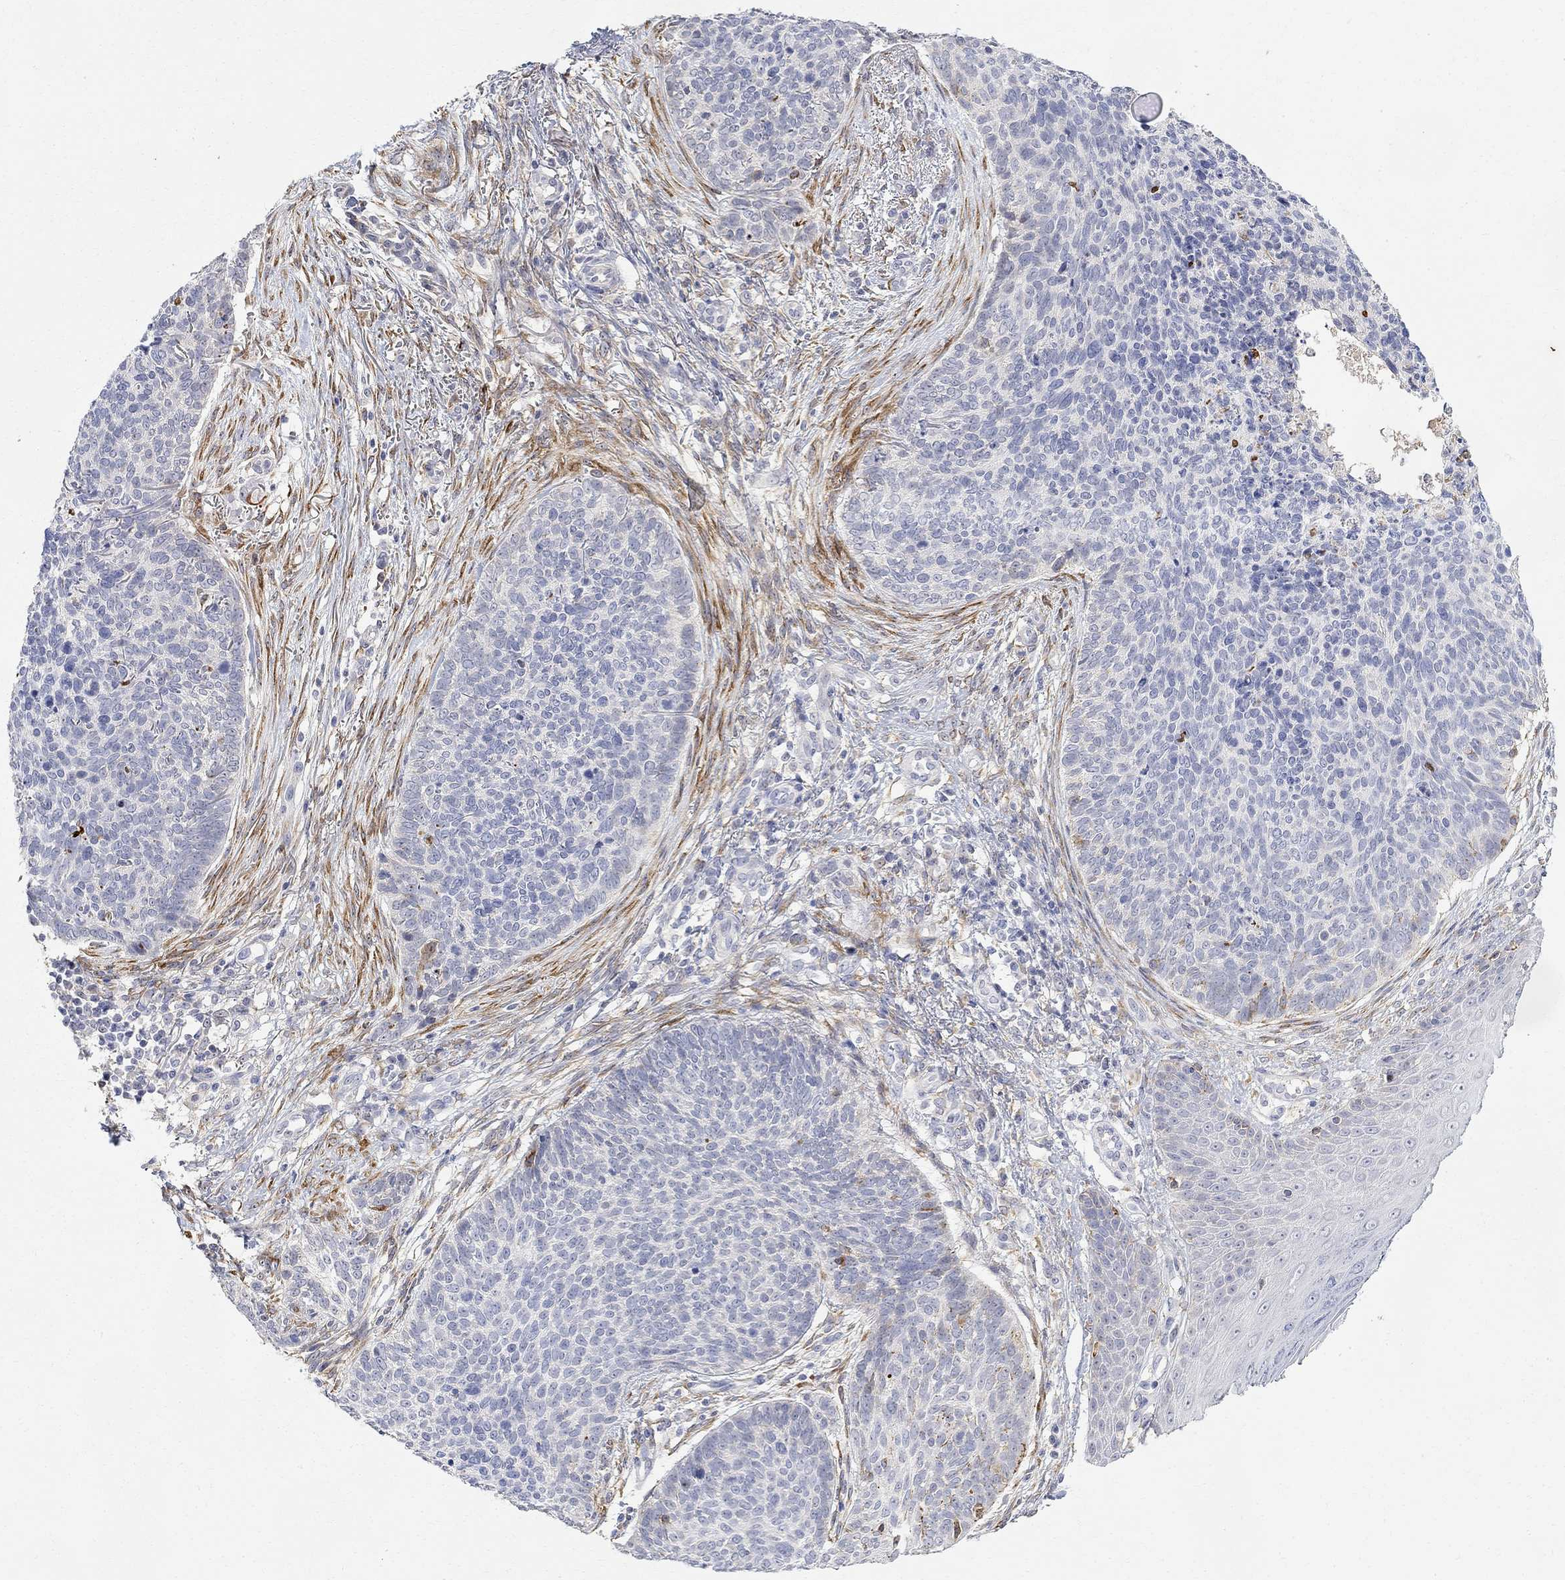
{"staining": {"intensity": "negative", "quantity": "none", "location": "none"}, "tissue": "skin cancer", "cell_type": "Tumor cells", "image_type": "cancer", "snomed": [{"axis": "morphology", "description": "Basal cell carcinoma"}, {"axis": "topography", "description": "Skin"}], "caption": "Immunohistochemistry micrograph of human skin basal cell carcinoma stained for a protein (brown), which reveals no staining in tumor cells. (IHC, brightfield microscopy, high magnification).", "gene": "FNDC5", "patient": {"sex": "male", "age": 64}}